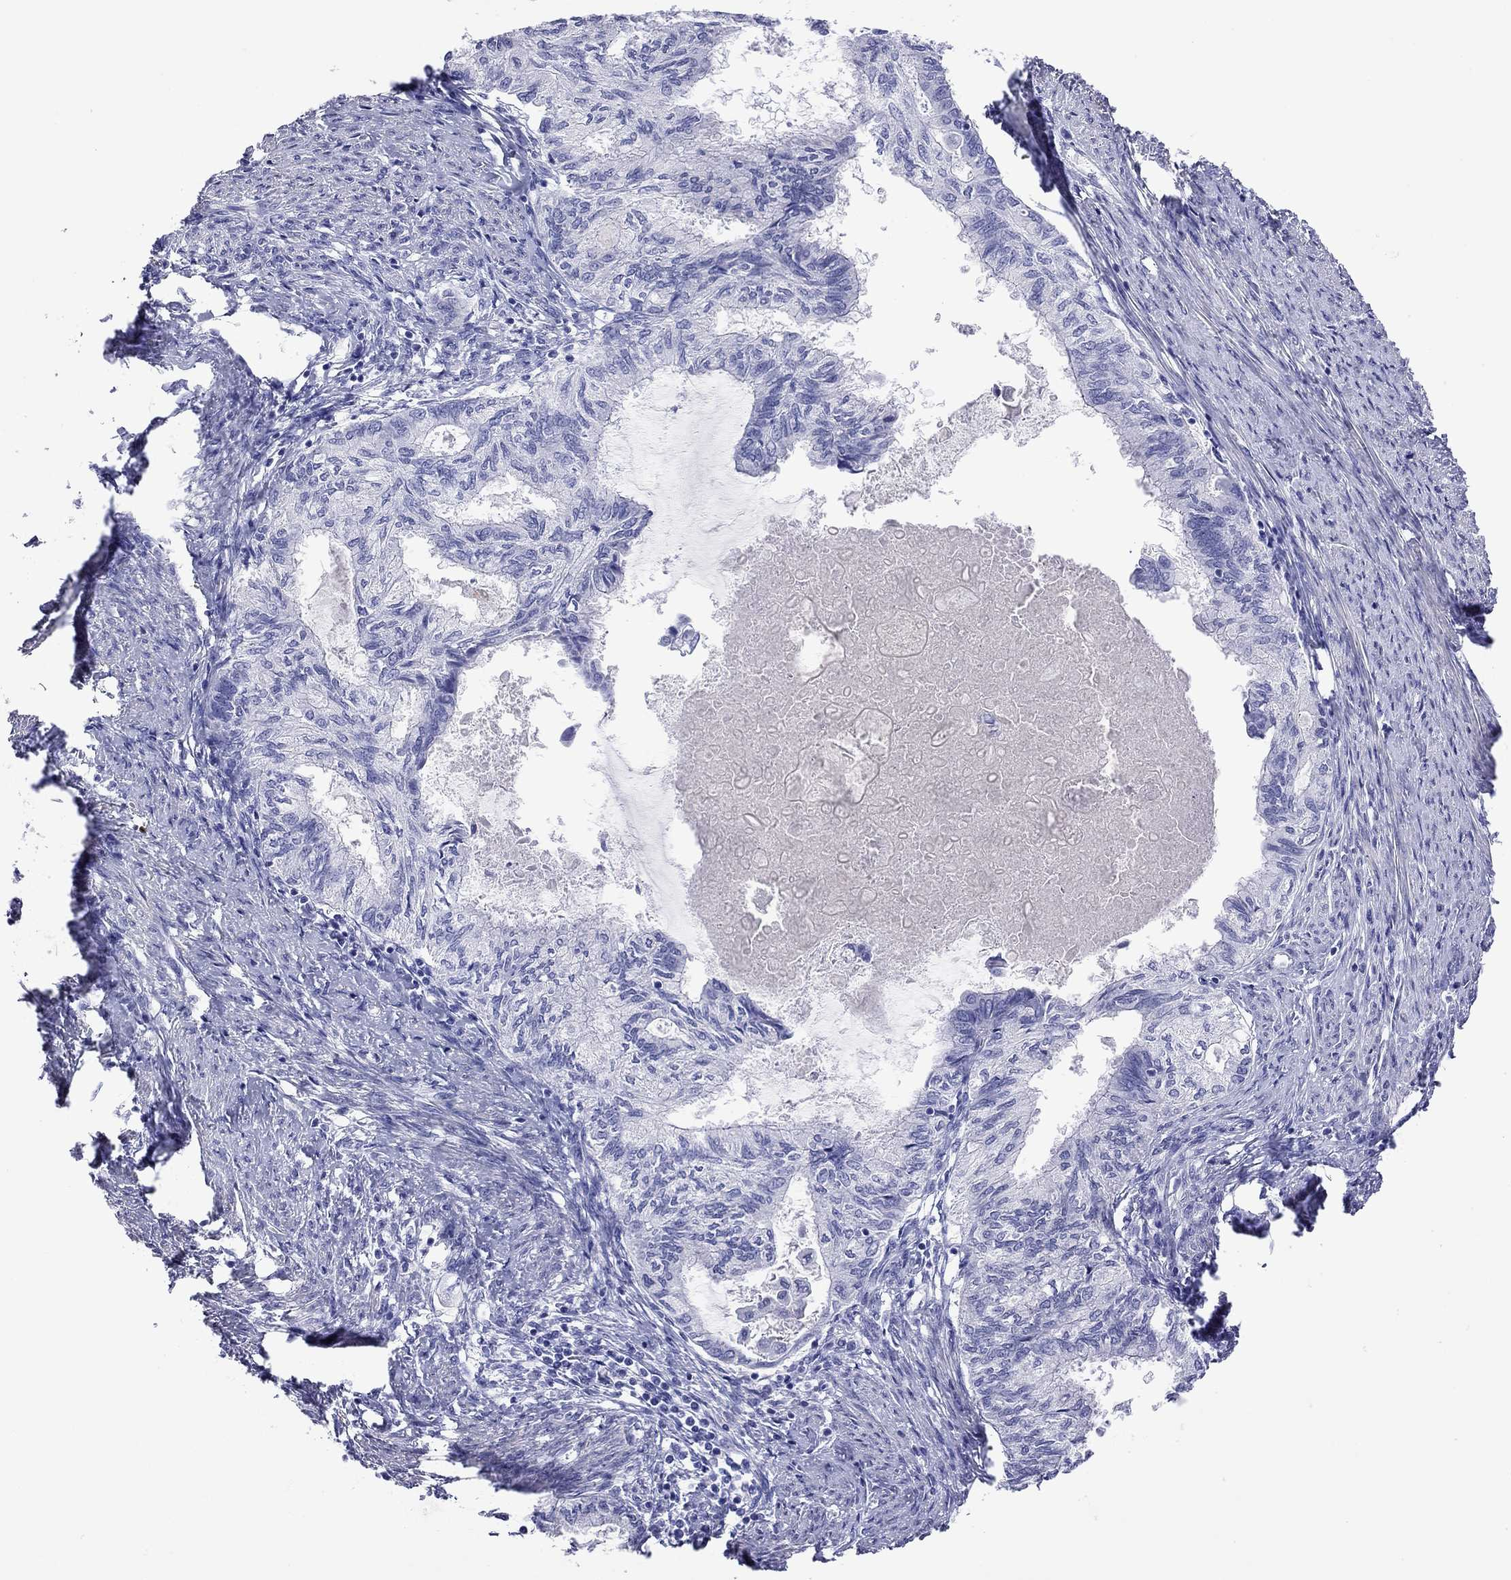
{"staining": {"intensity": "negative", "quantity": "none", "location": "none"}, "tissue": "endometrial cancer", "cell_type": "Tumor cells", "image_type": "cancer", "snomed": [{"axis": "morphology", "description": "Adenocarcinoma, NOS"}, {"axis": "topography", "description": "Endometrium"}], "caption": "Immunohistochemistry image of endometrial cancer (adenocarcinoma) stained for a protein (brown), which reveals no expression in tumor cells. The staining is performed using DAB brown chromogen with nuclei counter-stained in using hematoxylin.", "gene": "KIAA2012", "patient": {"sex": "female", "age": 86}}